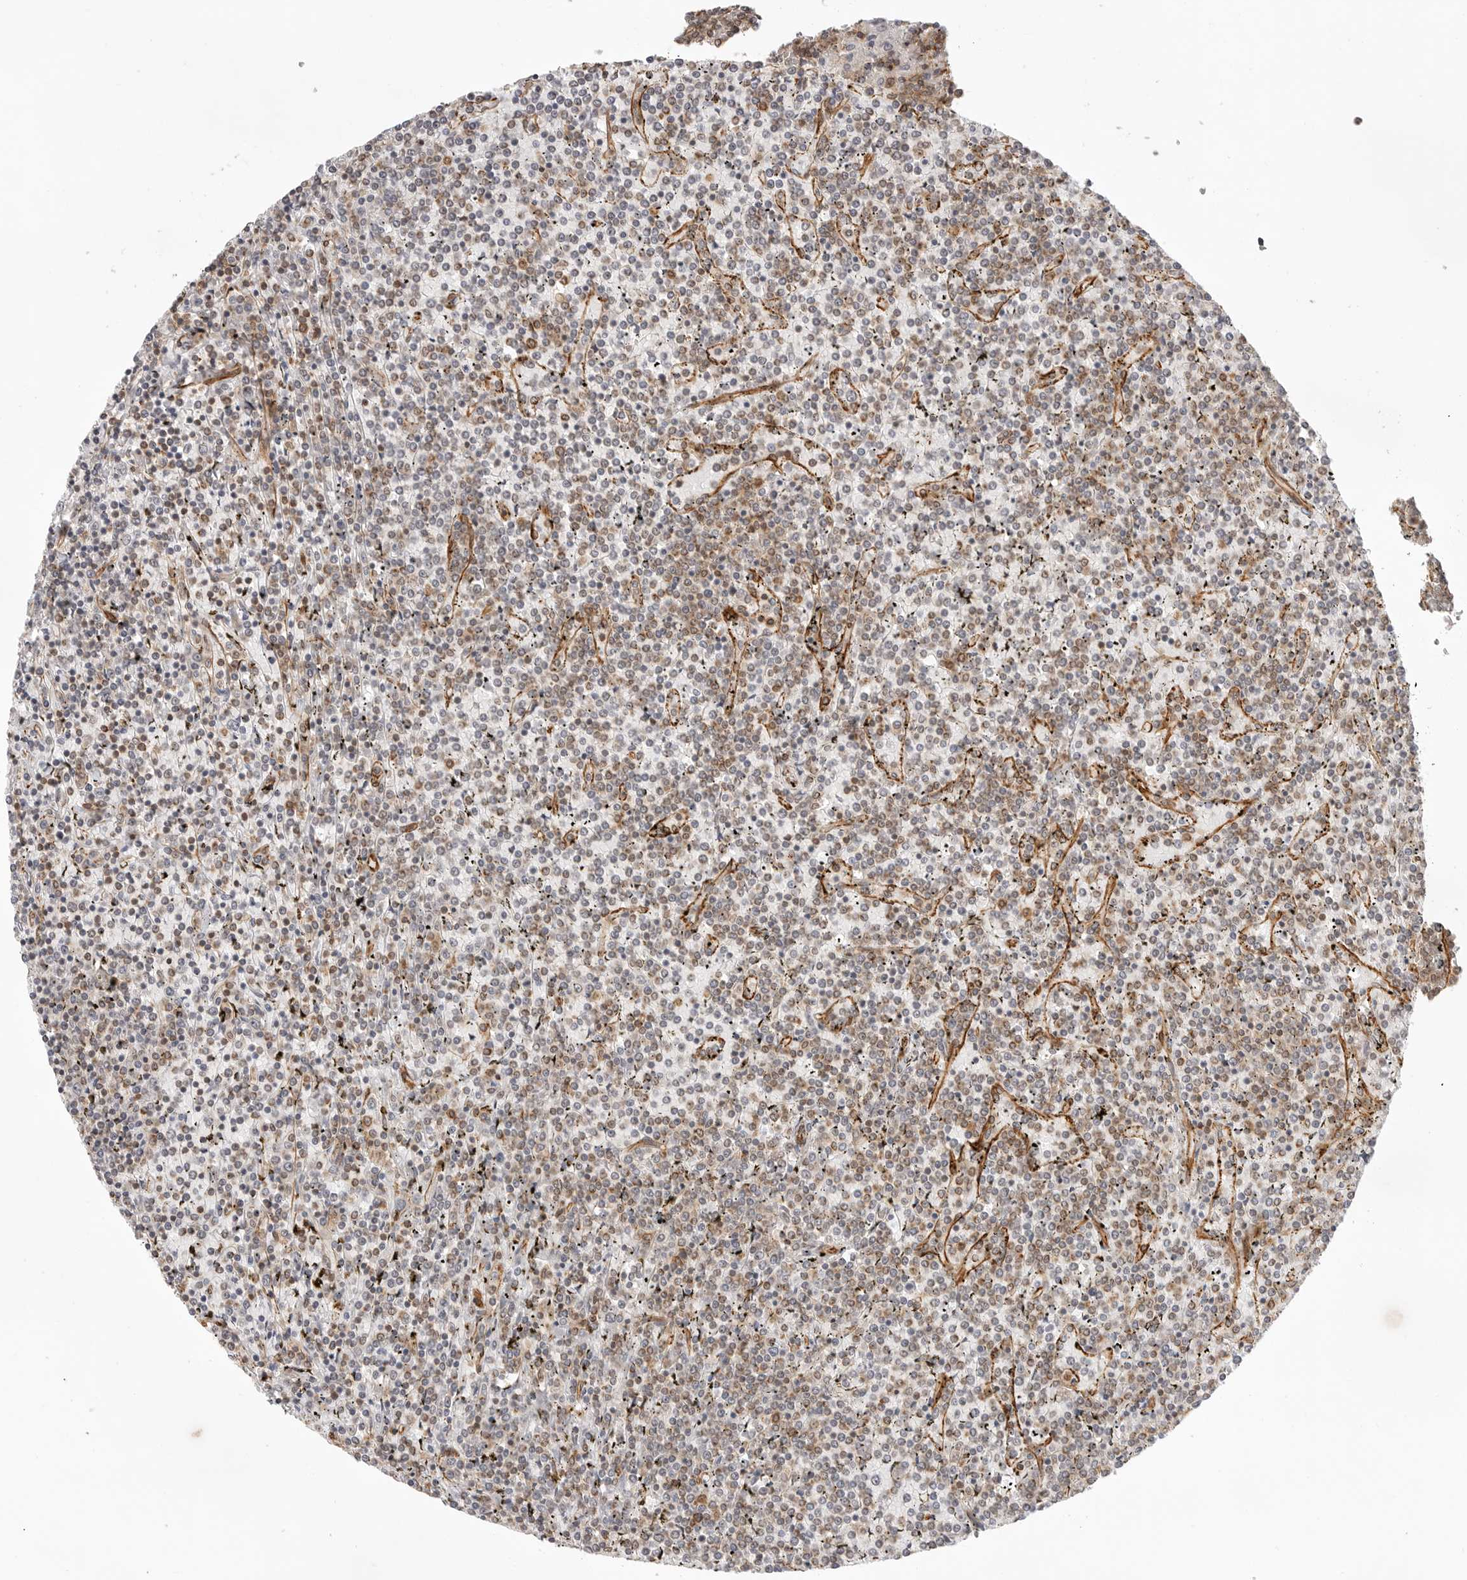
{"staining": {"intensity": "weak", "quantity": "25%-75%", "location": "nuclear"}, "tissue": "lymphoma", "cell_type": "Tumor cells", "image_type": "cancer", "snomed": [{"axis": "morphology", "description": "Malignant lymphoma, non-Hodgkin's type, Low grade"}, {"axis": "topography", "description": "Spleen"}], "caption": "Immunohistochemistry (IHC) (DAB) staining of lymphoma demonstrates weak nuclear protein positivity in approximately 25%-75% of tumor cells.", "gene": "ATOH7", "patient": {"sex": "female", "age": 19}}